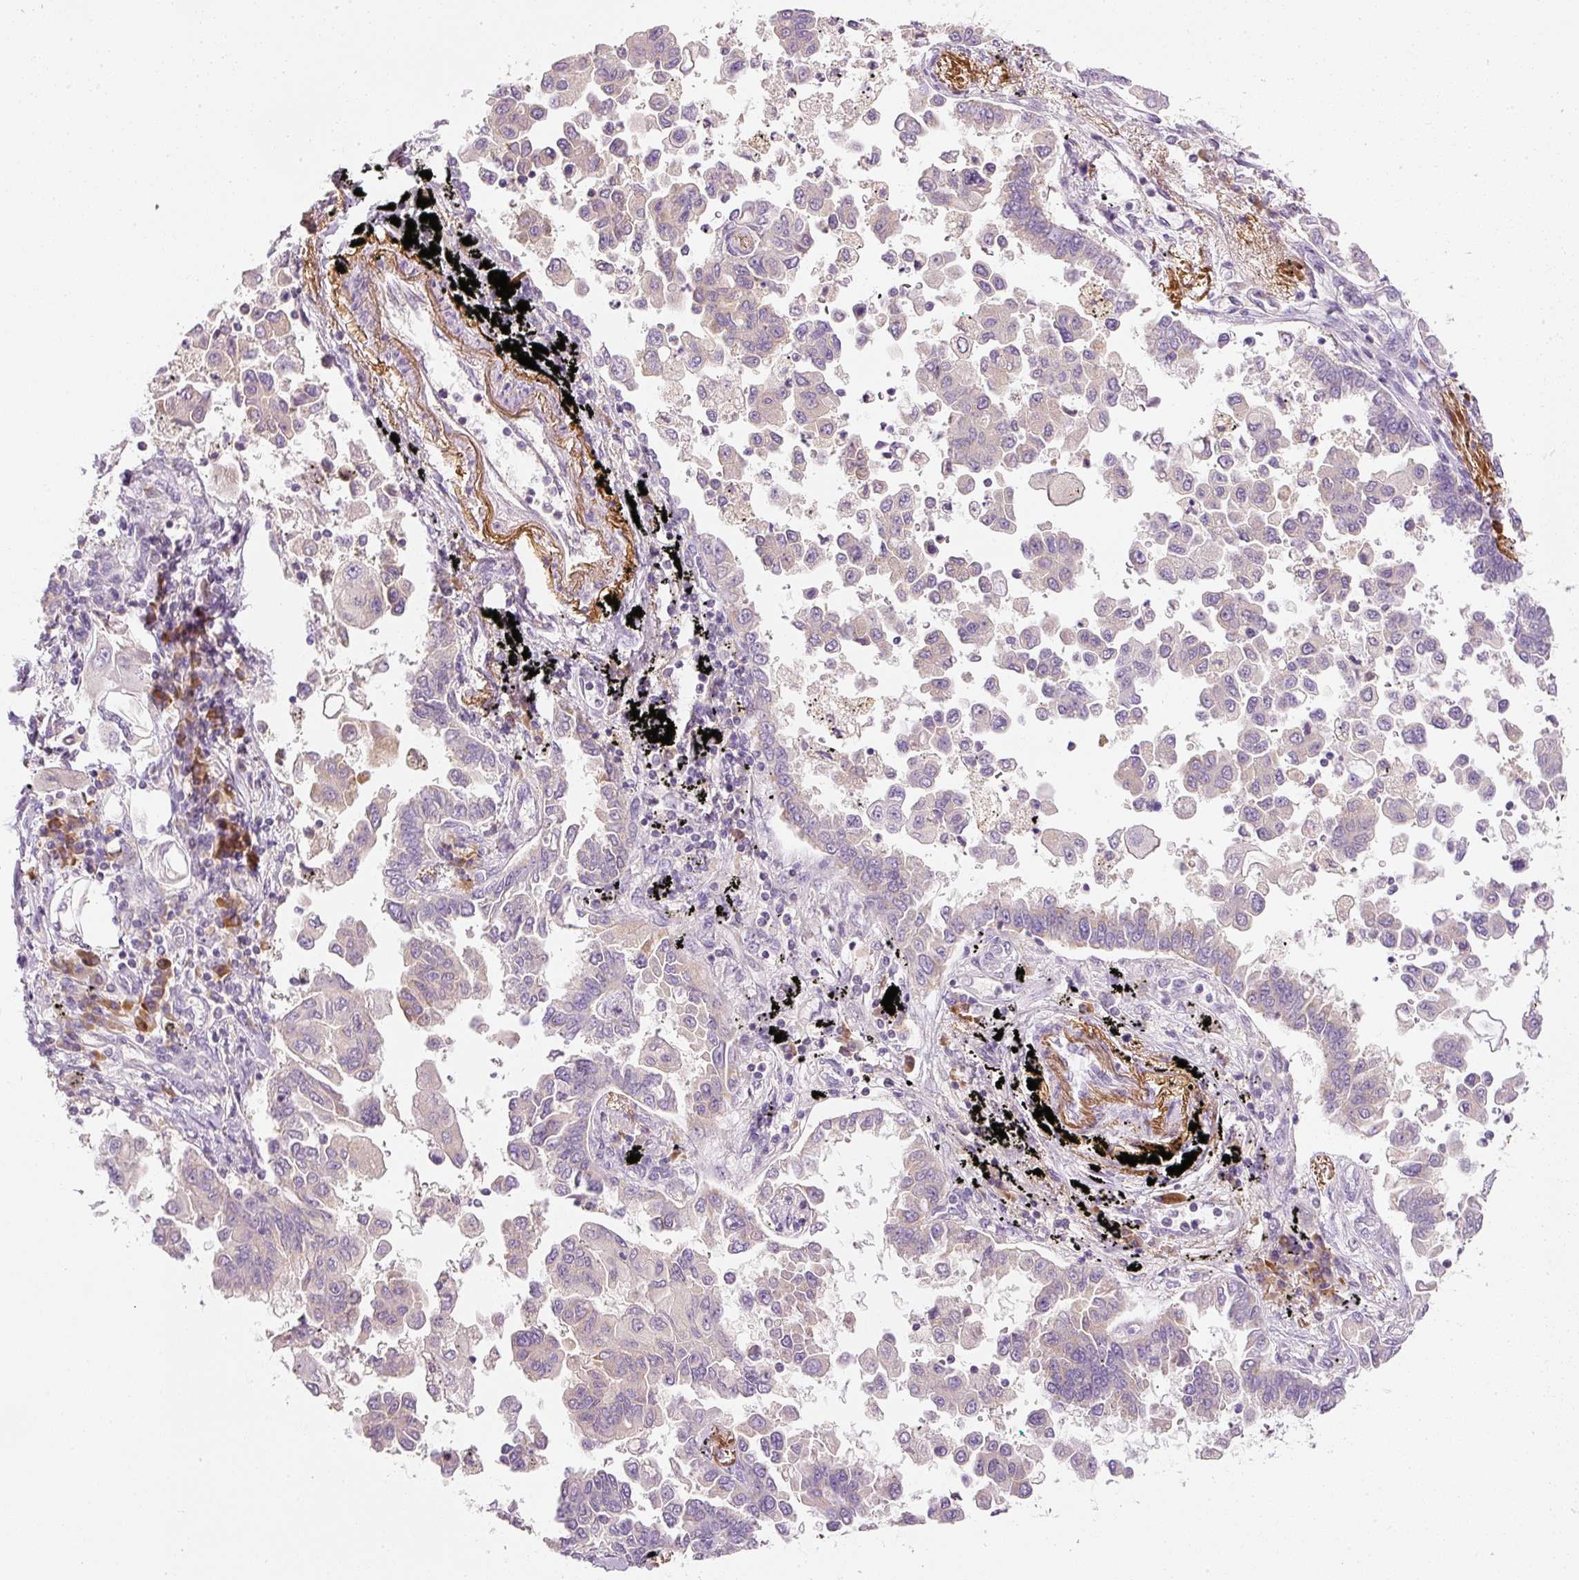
{"staining": {"intensity": "weak", "quantity": "25%-75%", "location": "cytoplasmic/membranous"}, "tissue": "lung cancer", "cell_type": "Tumor cells", "image_type": "cancer", "snomed": [{"axis": "morphology", "description": "Adenocarcinoma, NOS"}, {"axis": "topography", "description": "Lung"}], "caption": "This photomicrograph exhibits immunohistochemistry staining of lung cancer (adenocarcinoma), with low weak cytoplasmic/membranous staining in about 25%-75% of tumor cells.", "gene": "RNF167", "patient": {"sex": "female", "age": 67}}